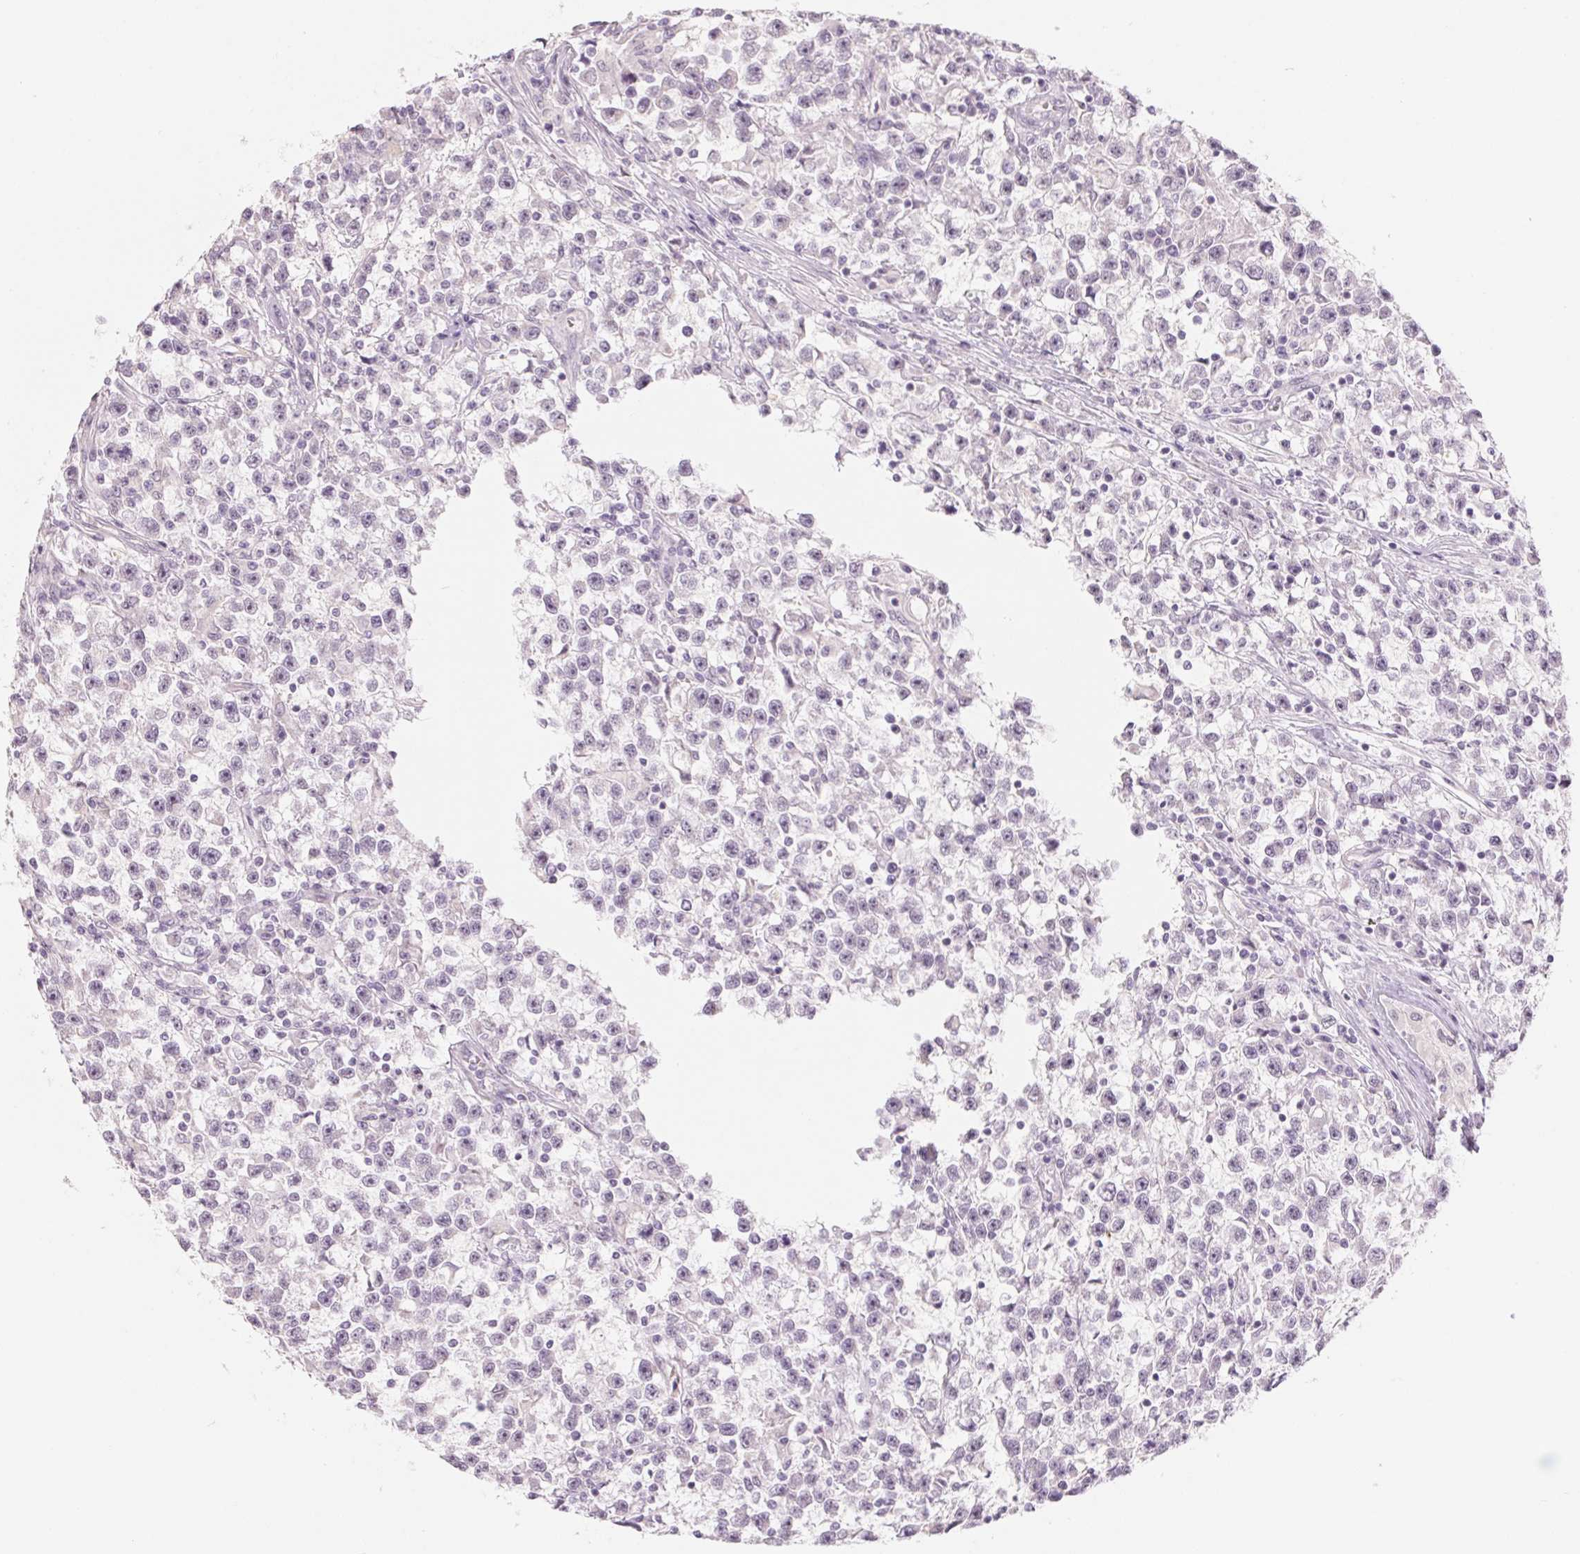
{"staining": {"intensity": "negative", "quantity": "none", "location": "none"}, "tissue": "testis cancer", "cell_type": "Tumor cells", "image_type": "cancer", "snomed": [{"axis": "morphology", "description": "Seminoma, NOS"}, {"axis": "topography", "description": "Testis"}], "caption": "A high-resolution photomicrograph shows immunohistochemistry staining of testis cancer, which shows no significant expression in tumor cells.", "gene": "POU1F1", "patient": {"sex": "male", "age": 31}}